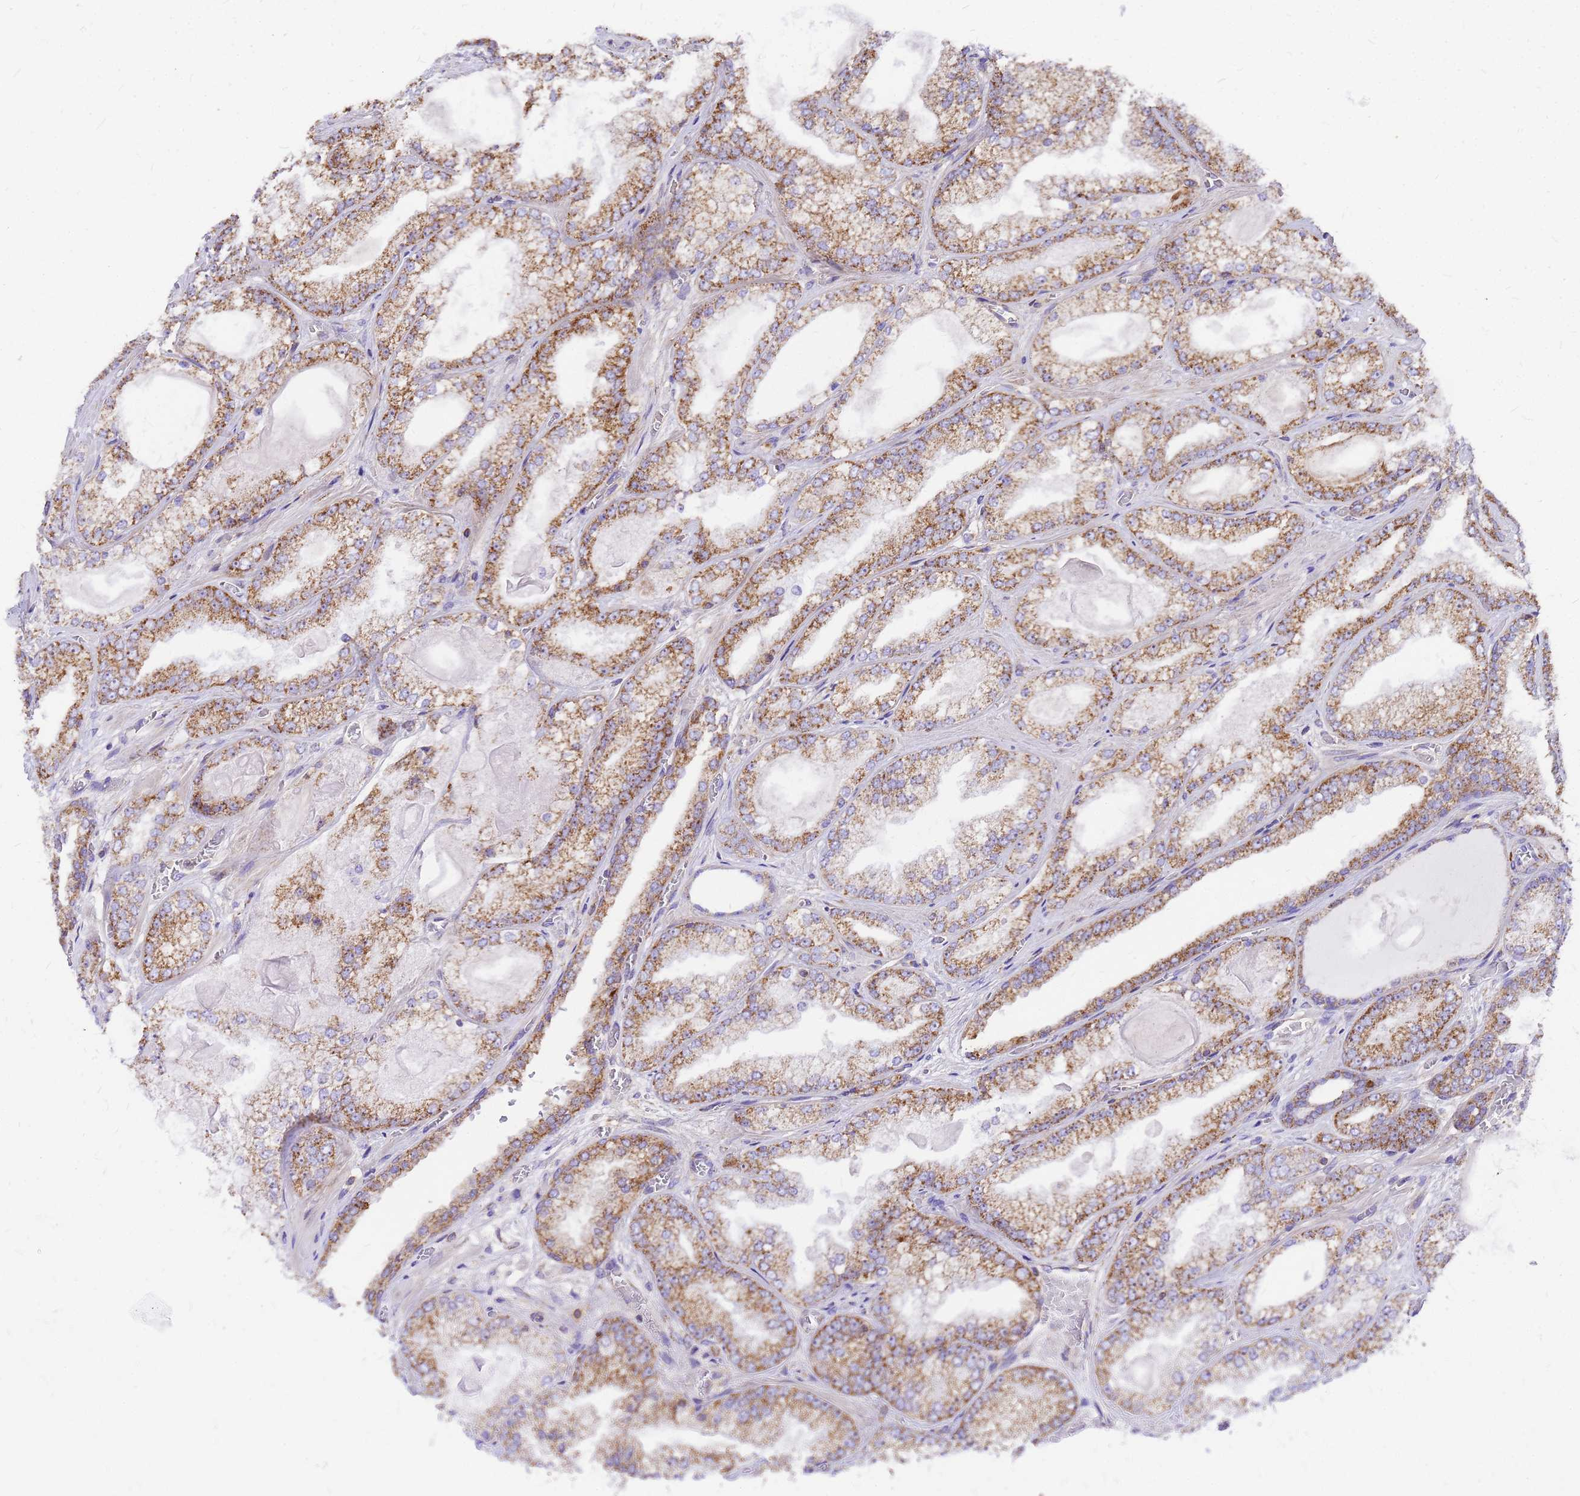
{"staining": {"intensity": "moderate", "quantity": ">75%", "location": "cytoplasmic/membranous"}, "tissue": "prostate cancer", "cell_type": "Tumor cells", "image_type": "cancer", "snomed": [{"axis": "morphology", "description": "Adenocarcinoma, Low grade"}, {"axis": "topography", "description": "Prostate"}], "caption": "A brown stain highlights moderate cytoplasmic/membranous expression of a protein in prostate cancer (low-grade adenocarcinoma) tumor cells. (IHC, brightfield microscopy, high magnification).", "gene": "MRPS26", "patient": {"sex": "male", "age": 57}}